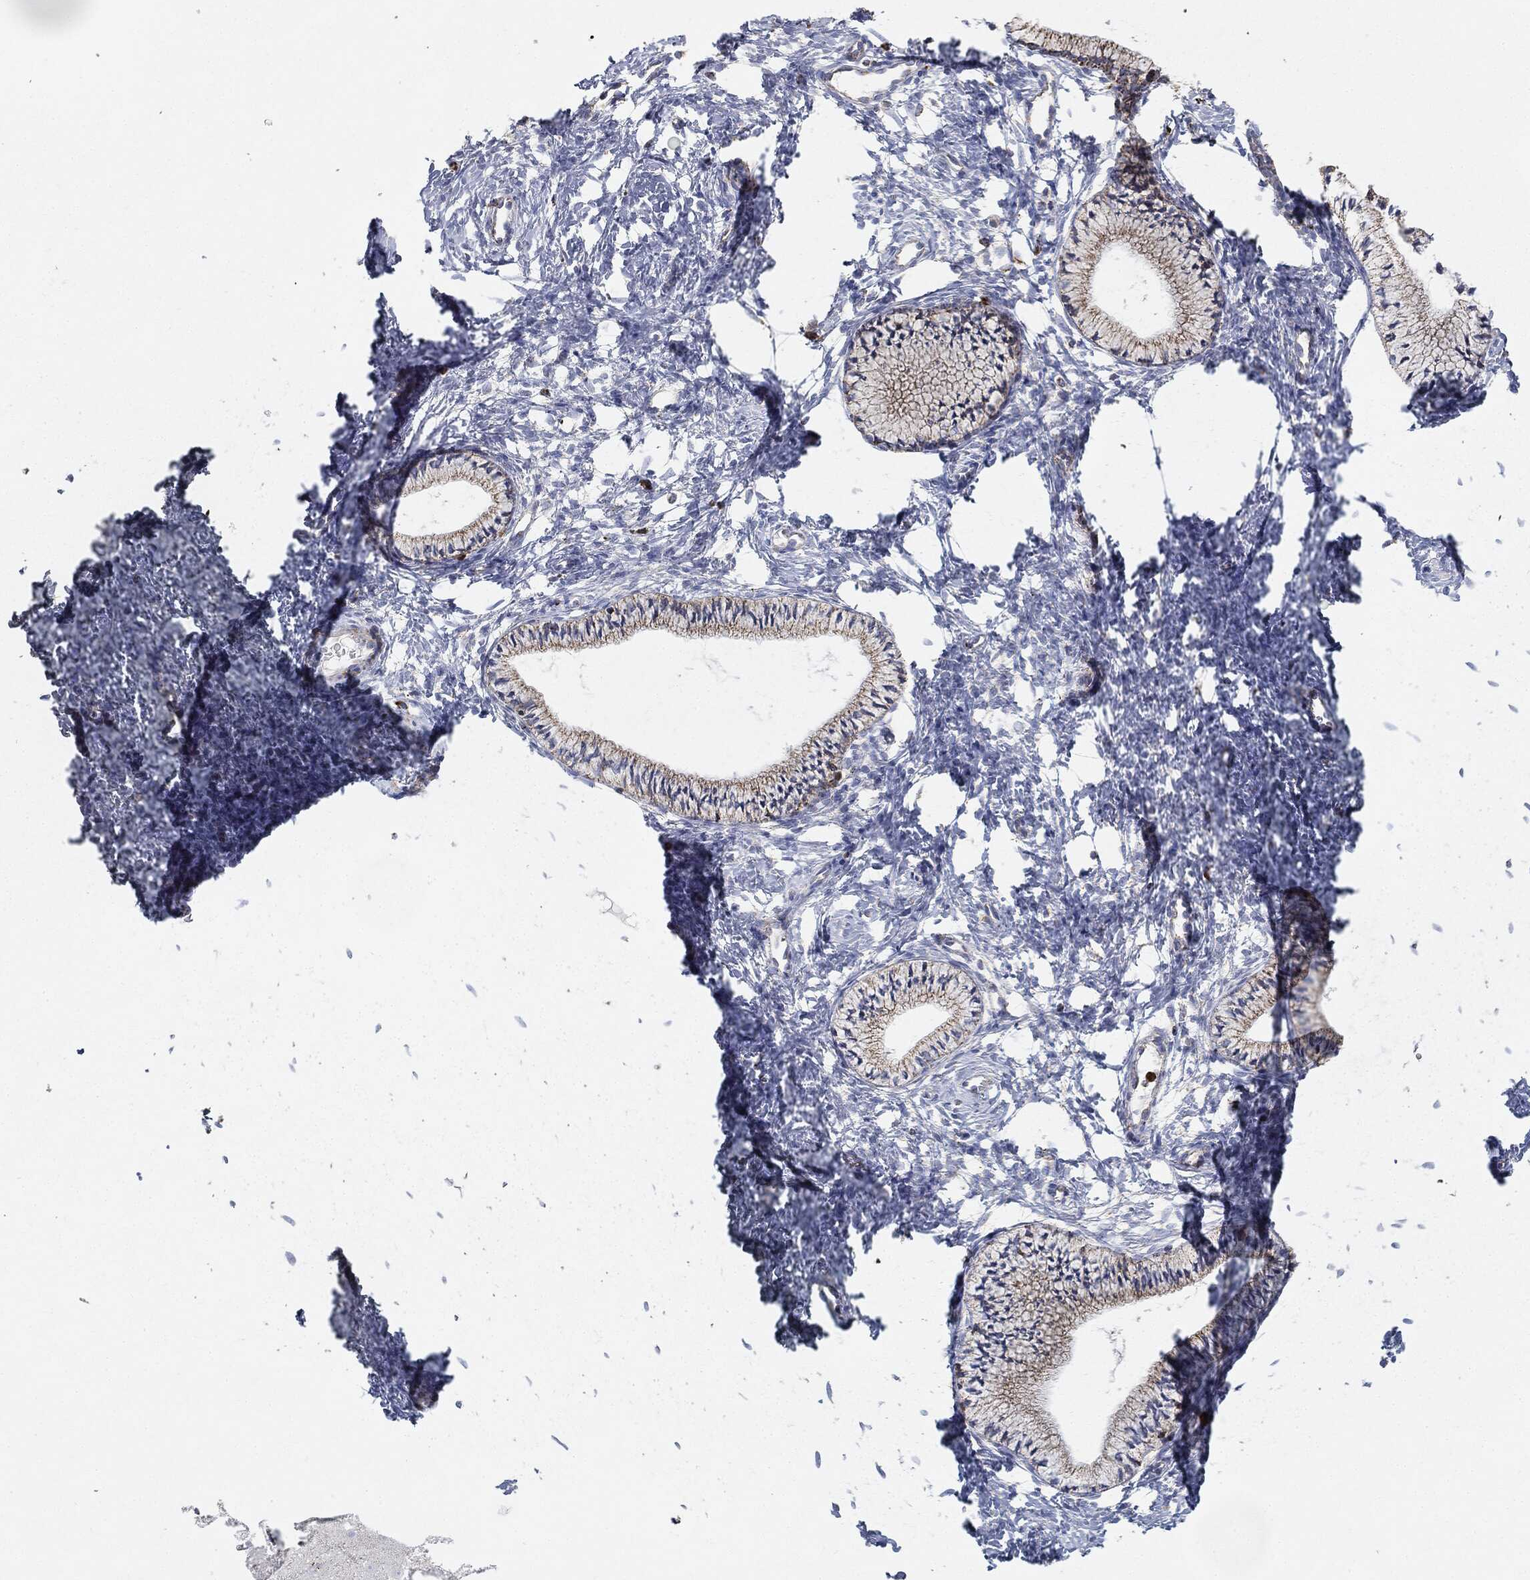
{"staining": {"intensity": "weak", "quantity": "25%-75%", "location": "cytoplasmic/membranous"}, "tissue": "cervix", "cell_type": "Glandular cells", "image_type": "normal", "snomed": [{"axis": "morphology", "description": "Normal tissue, NOS"}, {"axis": "topography", "description": "Cervix"}], "caption": "This histopathology image demonstrates unremarkable cervix stained with IHC to label a protein in brown. The cytoplasmic/membranous of glandular cells show weak positivity for the protein. Nuclei are counter-stained blue.", "gene": "CAPN15", "patient": {"sex": "female", "age": 39}}